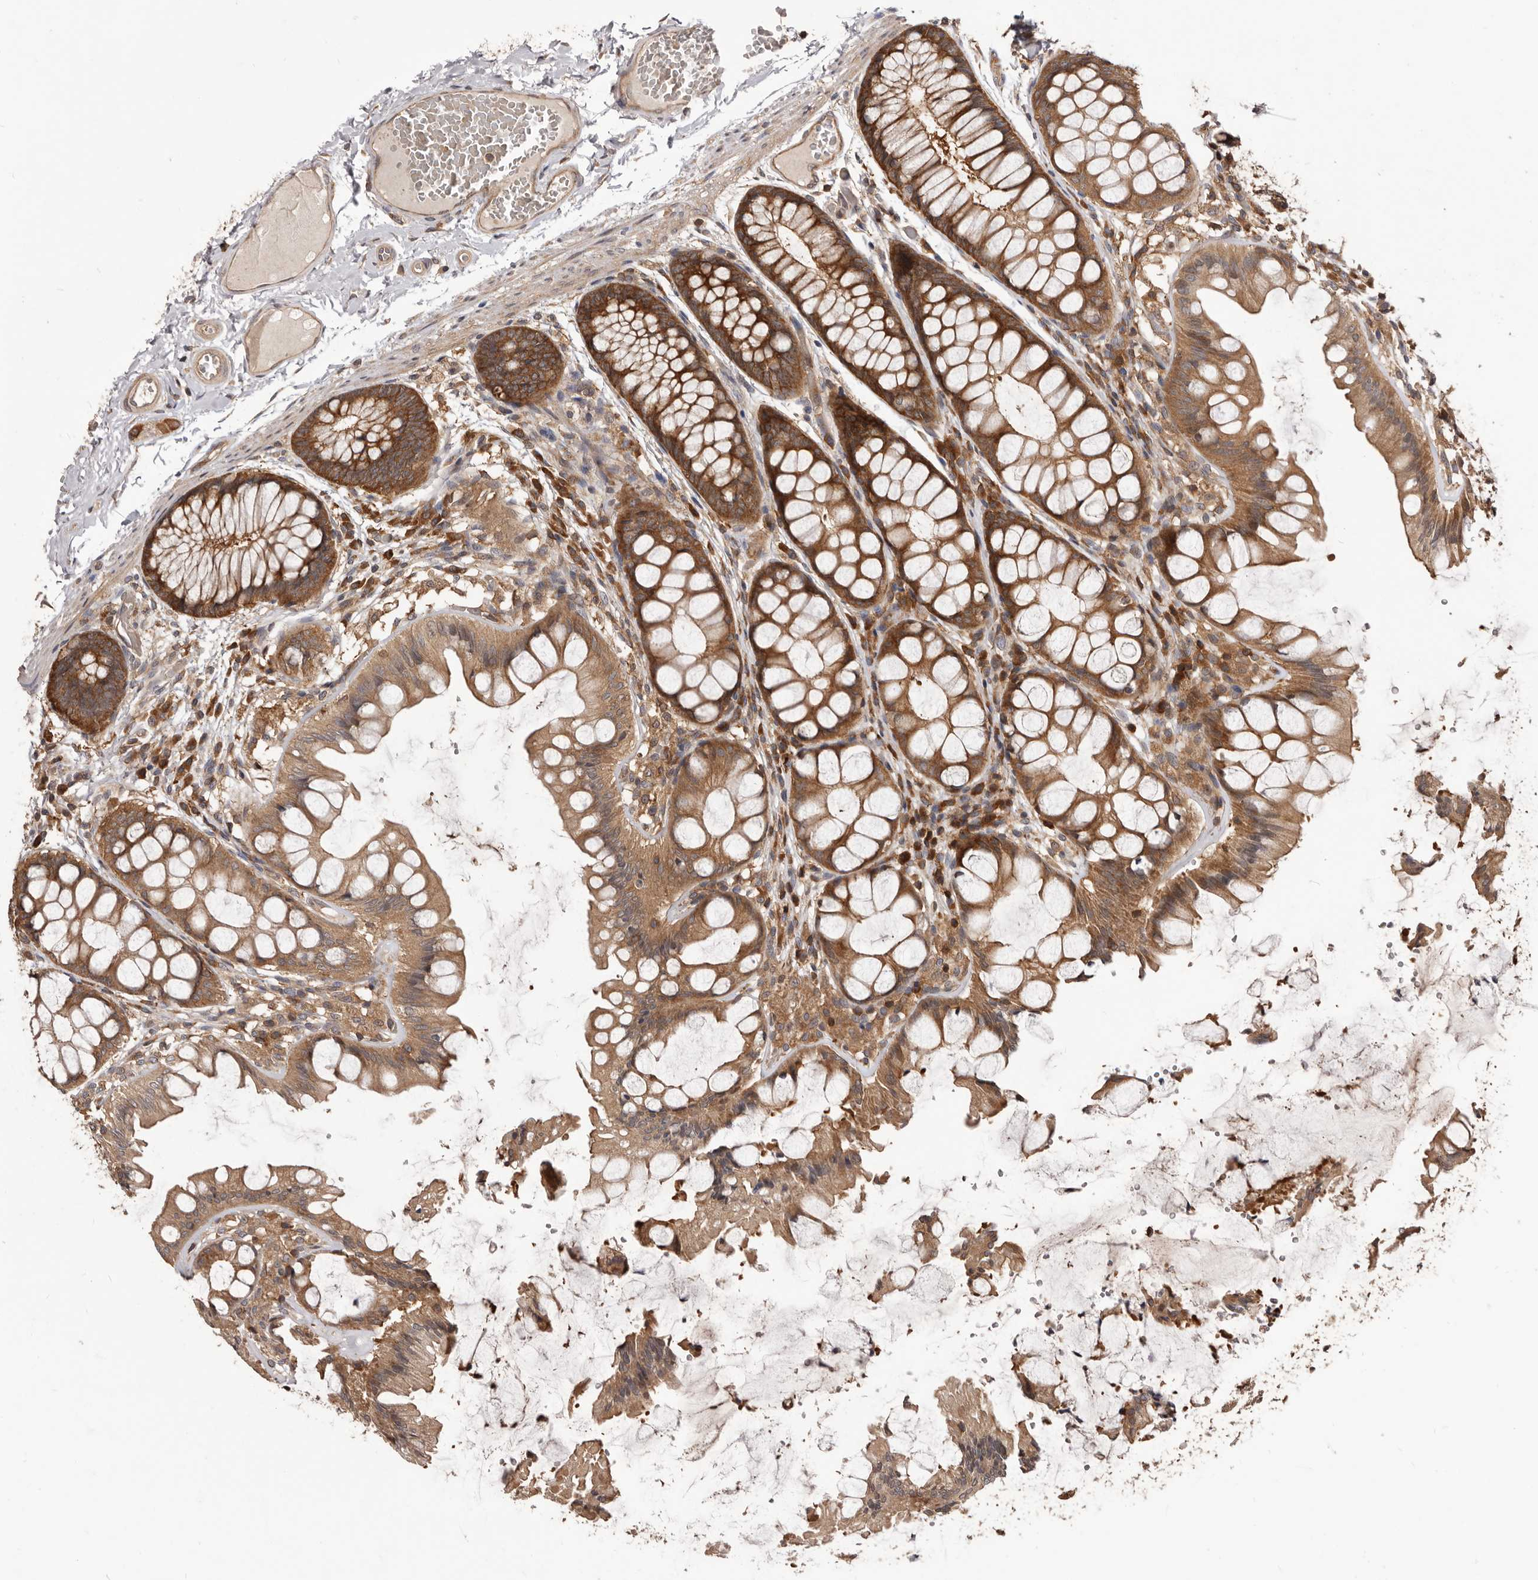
{"staining": {"intensity": "weak", "quantity": ">75%", "location": "cytoplasmic/membranous"}, "tissue": "colon", "cell_type": "Endothelial cells", "image_type": "normal", "snomed": [{"axis": "morphology", "description": "Normal tissue, NOS"}, {"axis": "topography", "description": "Colon"}], "caption": "A brown stain shows weak cytoplasmic/membranous expression of a protein in endothelial cells of benign colon.", "gene": "HBS1L", "patient": {"sex": "male", "age": 47}}